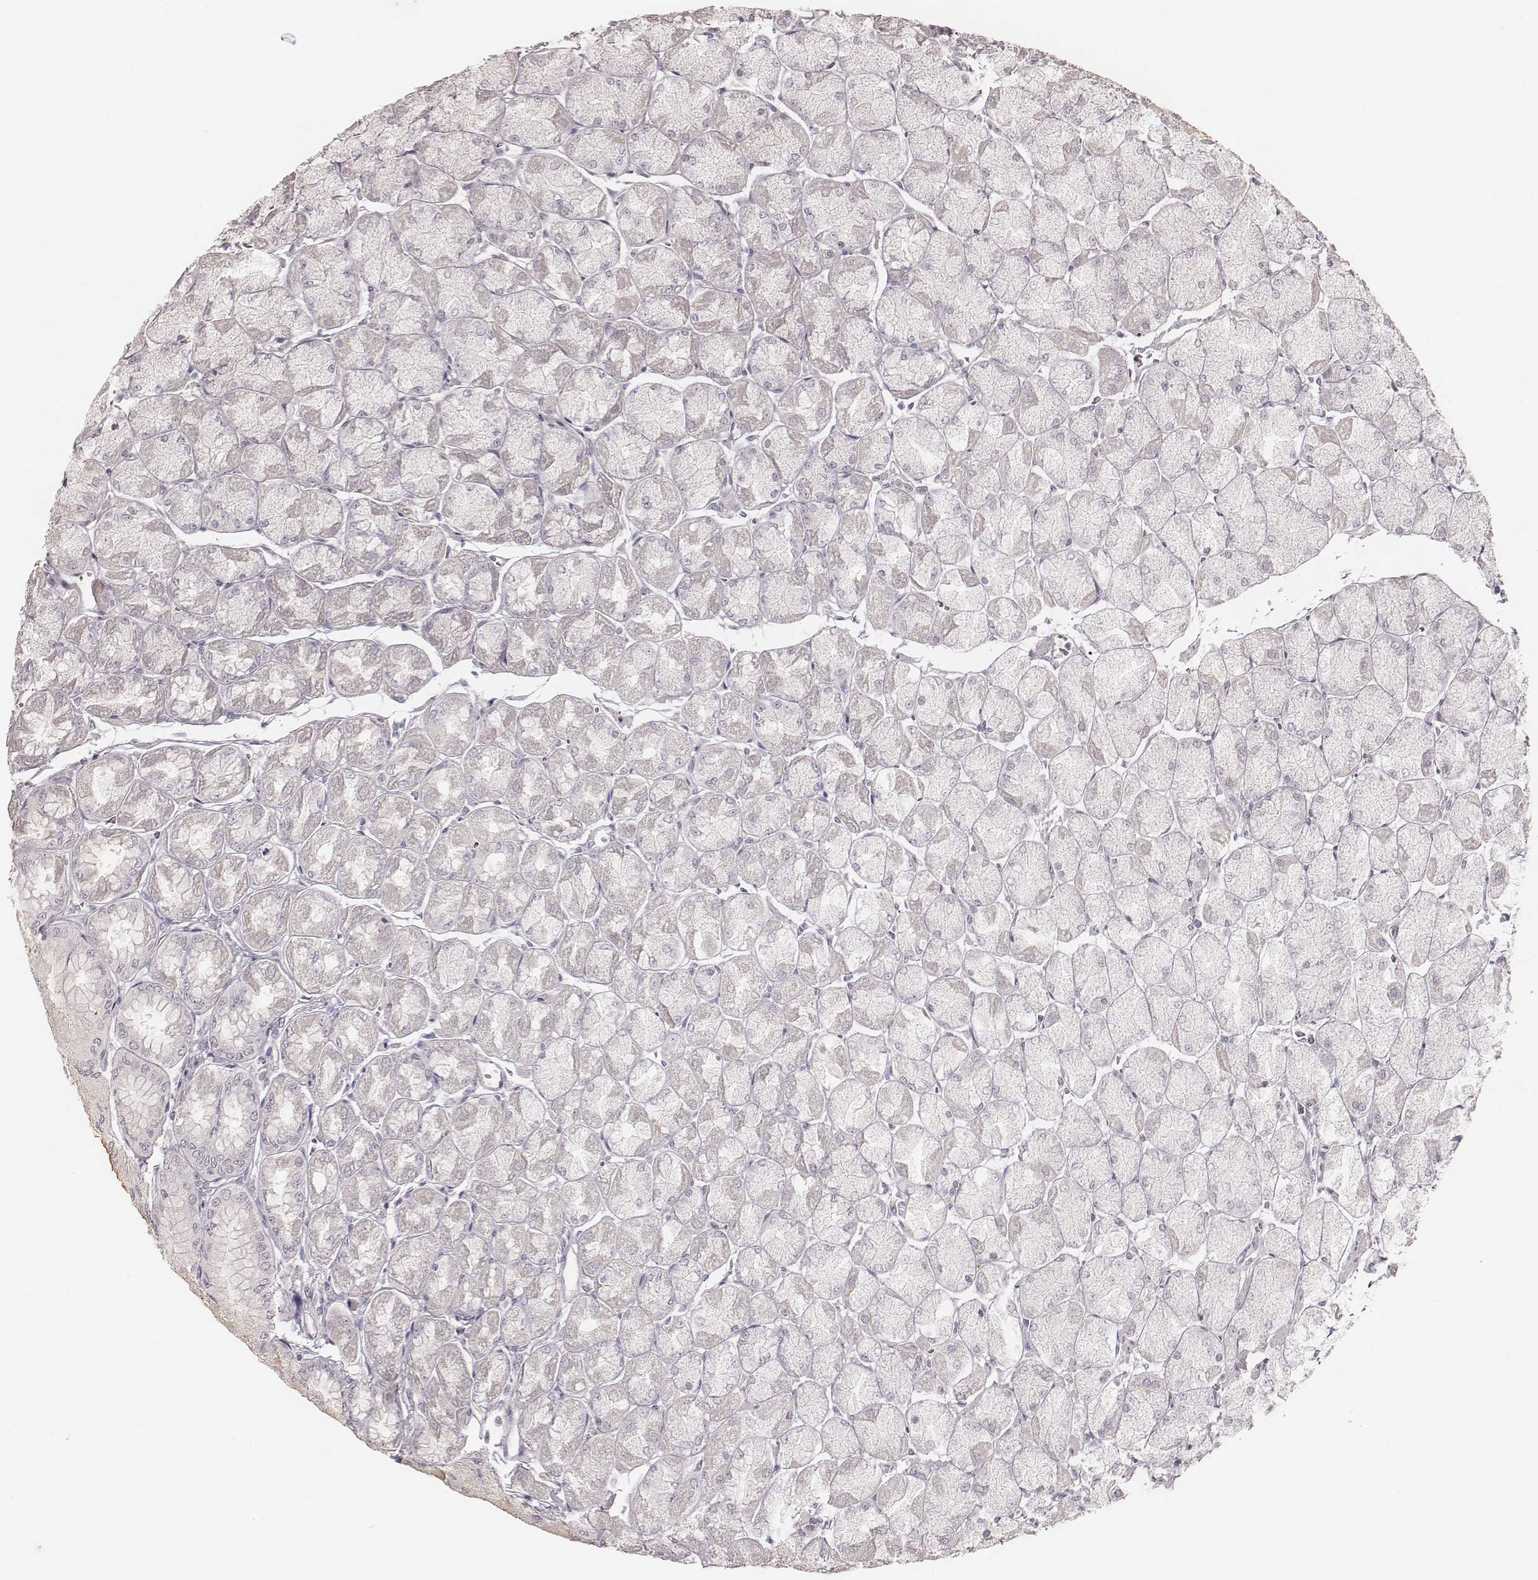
{"staining": {"intensity": "negative", "quantity": "none", "location": "none"}, "tissue": "stomach", "cell_type": "Glandular cells", "image_type": "normal", "snomed": [{"axis": "morphology", "description": "Normal tissue, NOS"}, {"axis": "topography", "description": "Stomach, upper"}], "caption": "Protein analysis of normal stomach shows no significant staining in glandular cells. (Immunohistochemistry, brightfield microscopy, high magnification).", "gene": "TEX37", "patient": {"sex": "male", "age": 60}}